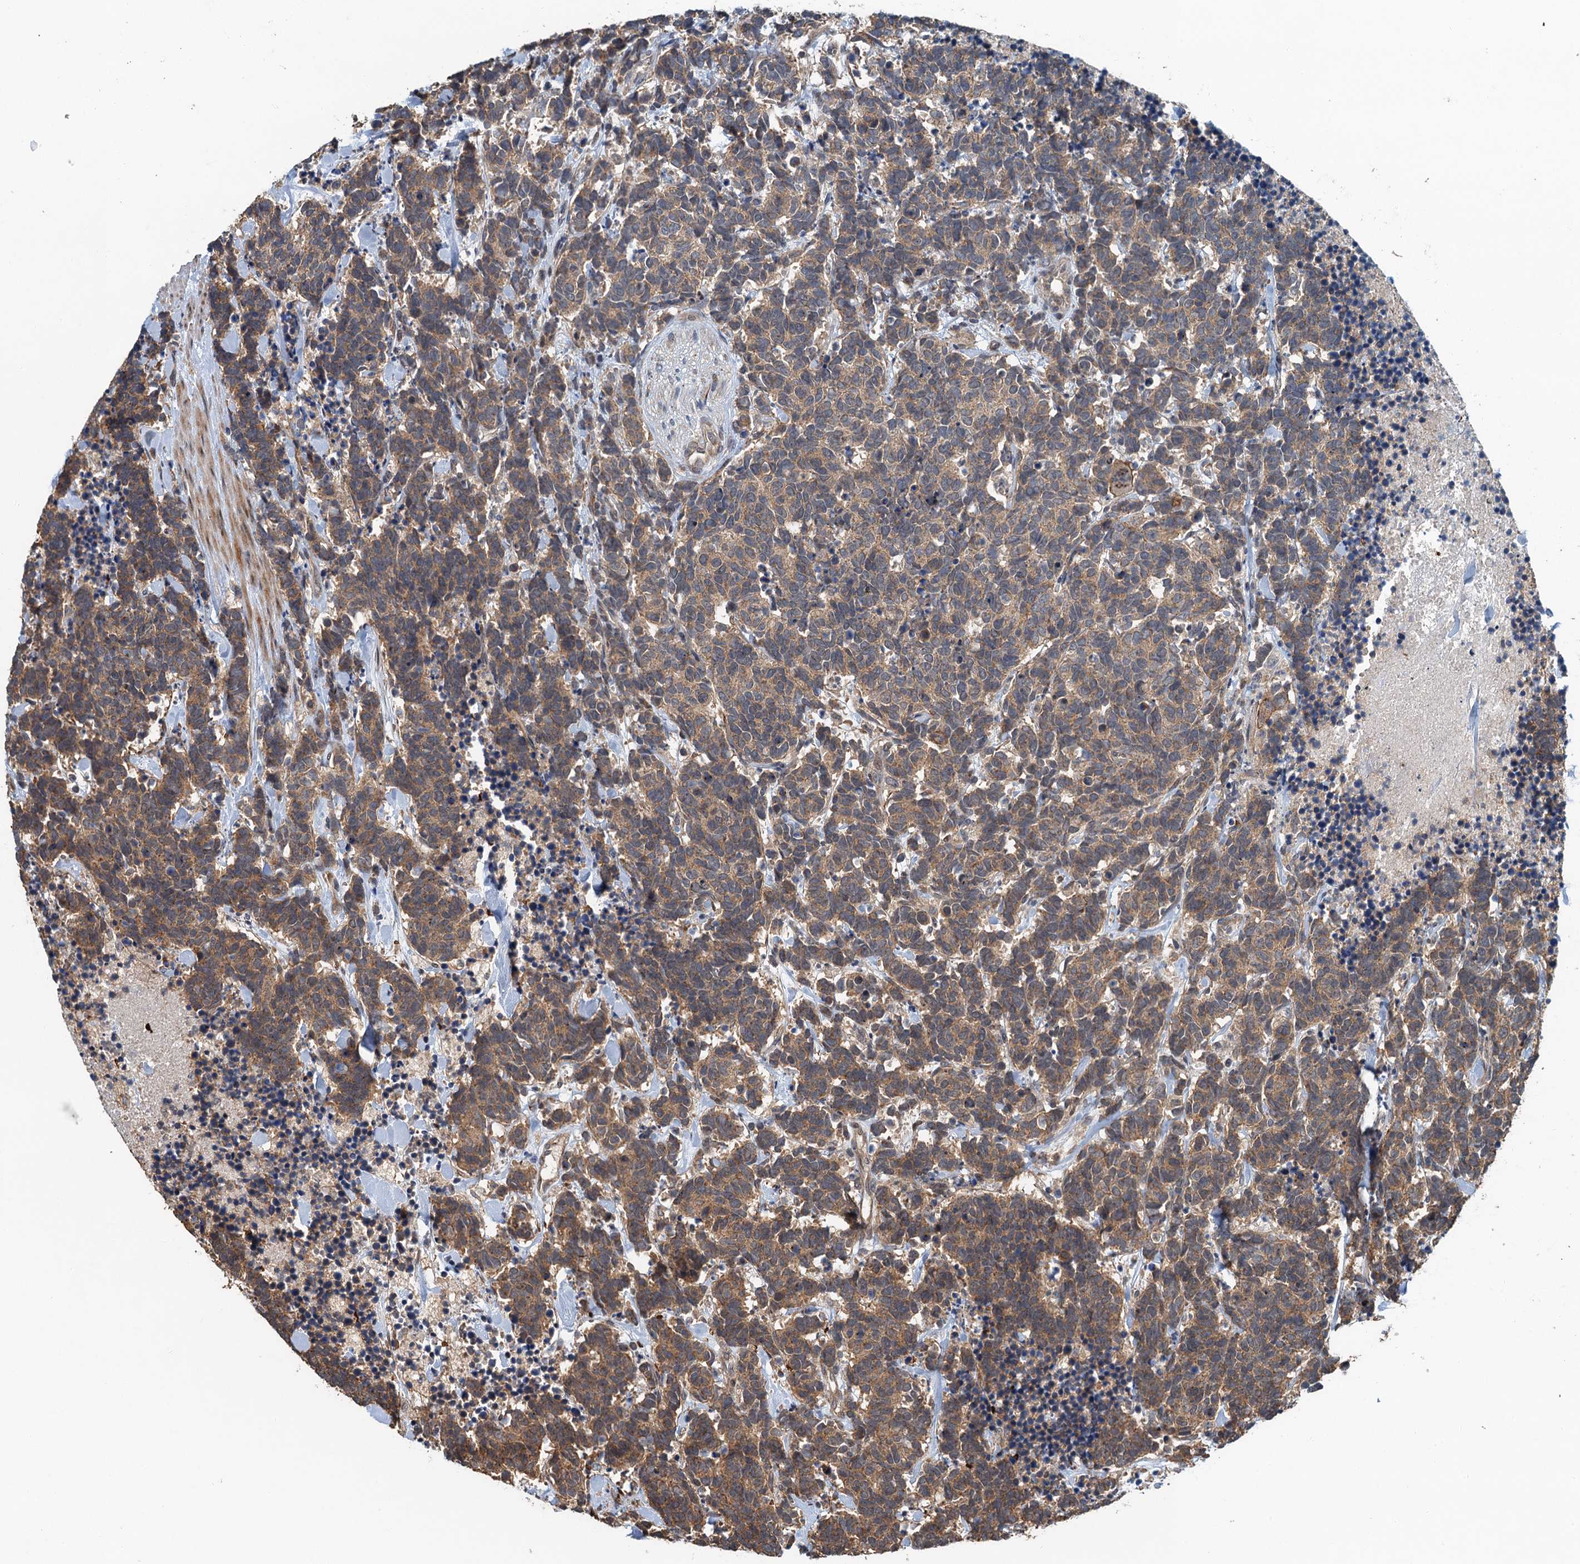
{"staining": {"intensity": "moderate", "quantity": ">75%", "location": "cytoplasmic/membranous"}, "tissue": "carcinoid", "cell_type": "Tumor cells", "image_type": "cancer", "snomed": [{"axis": "morphology", "description": "Carcinoma, NOS"}, {"axis": "morphology", "description": "Carcinoid, malignant, NOS"}, {"axis": "topography", "description": "Prostate"}], "caption": "The photomicrograph exhibits staining of carcinoid (malignant), revealing moderate cytoplasmic/membranous protein staining (brown color) within tumor cells.", "gene": "SNX32", "patient": {"sex": "male", "age": 57}}